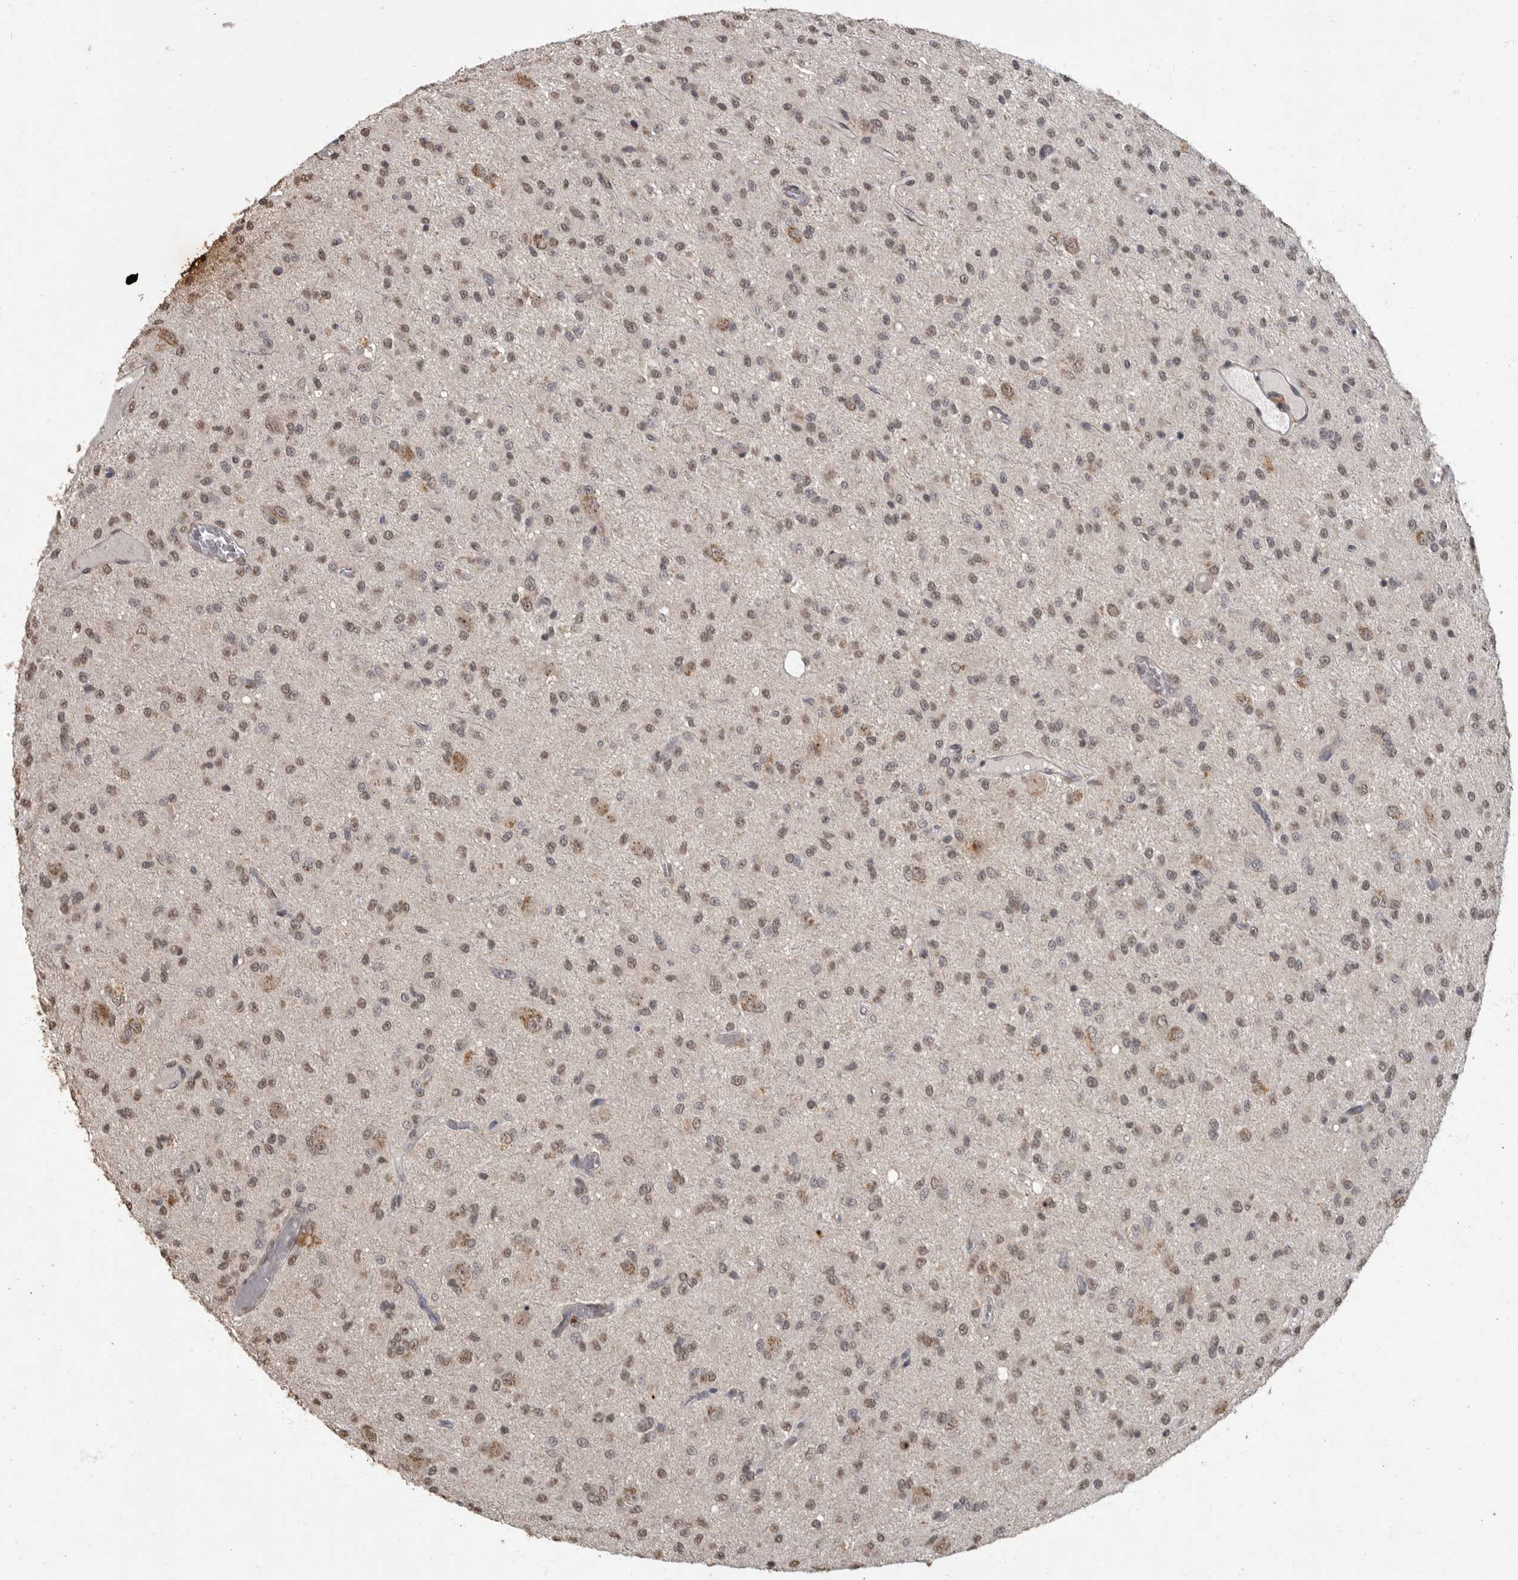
{"staining": {"intensity": "weak", "quantity": ">75%", "location": "nuclear"}, "tissue": "glioma", "cell_type": "Tumor cells", "image_type": "cancer", "snomed": [{"axis": "morphology", "description": "Glioma, malignant, High grade"}, {"axis": "topography", "description": "Brain"}], "caption": "Human glioma stained with a brown dye shows weak nuclear positive expression in about >75% of tumor cells.", "gene": "MAFG", "patient": {"sex": "female", "age": 59}}